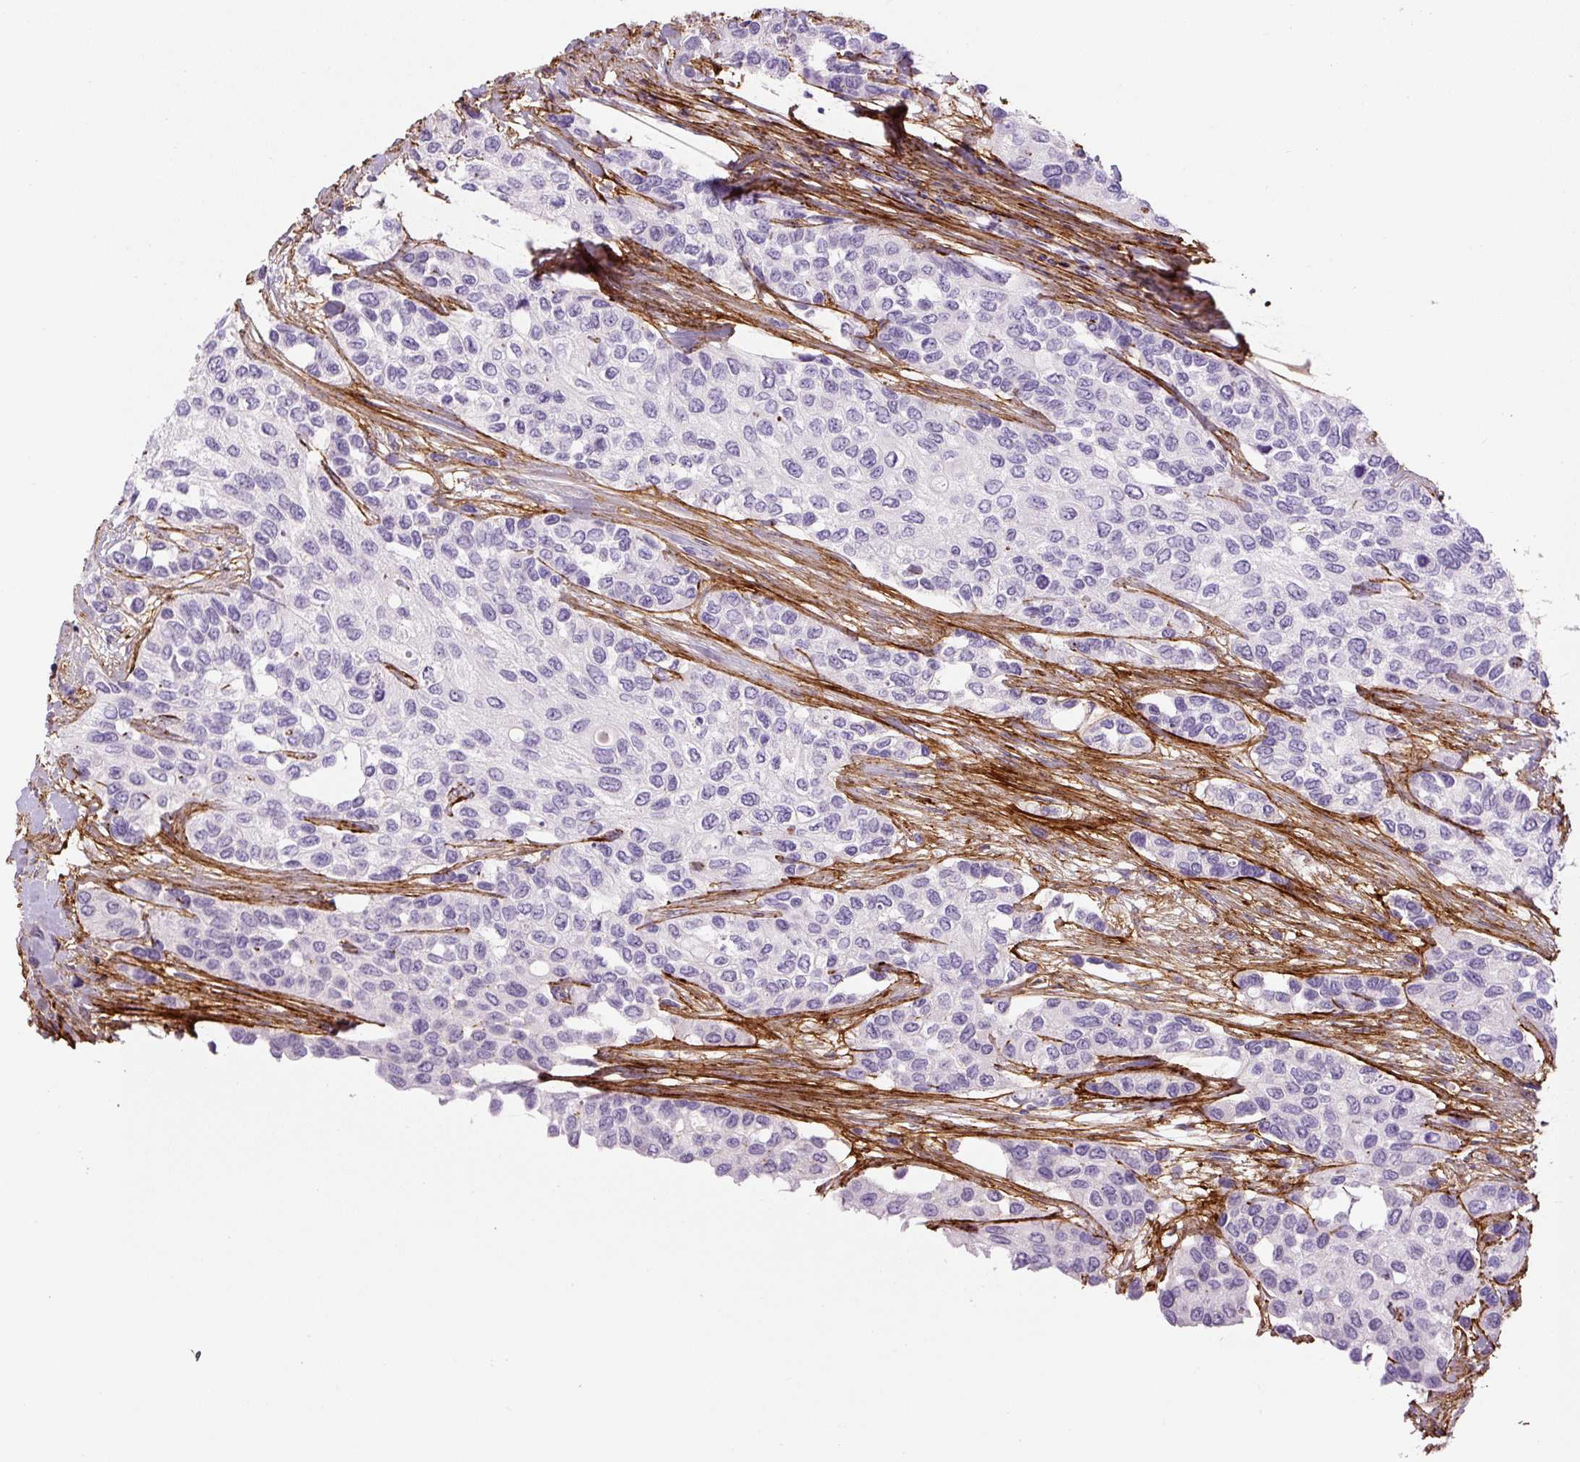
{"staining": {"intensity": "negative", "quantity": "none", "location": "none"}, "tissue": "urothelial cancer", "cell_type": "Tumor cells", "image_type": "cancer", "snomed": [{"axis": "morphology", "description": "Normal tissue, NOS"}, {"axis": "morphology", "description": "Urothelial carcinoma, High grade"}, {"axis": "topography", "description": "Vascular tissue"}, {"axis": "topography", "description": "Urinary bladder"}], "caption": "Micrograph shows no significant protein expression in tumor cells of urothelial cancer.", "gene": "FBN1", "patient": {"sex": "female", "age": 56}}